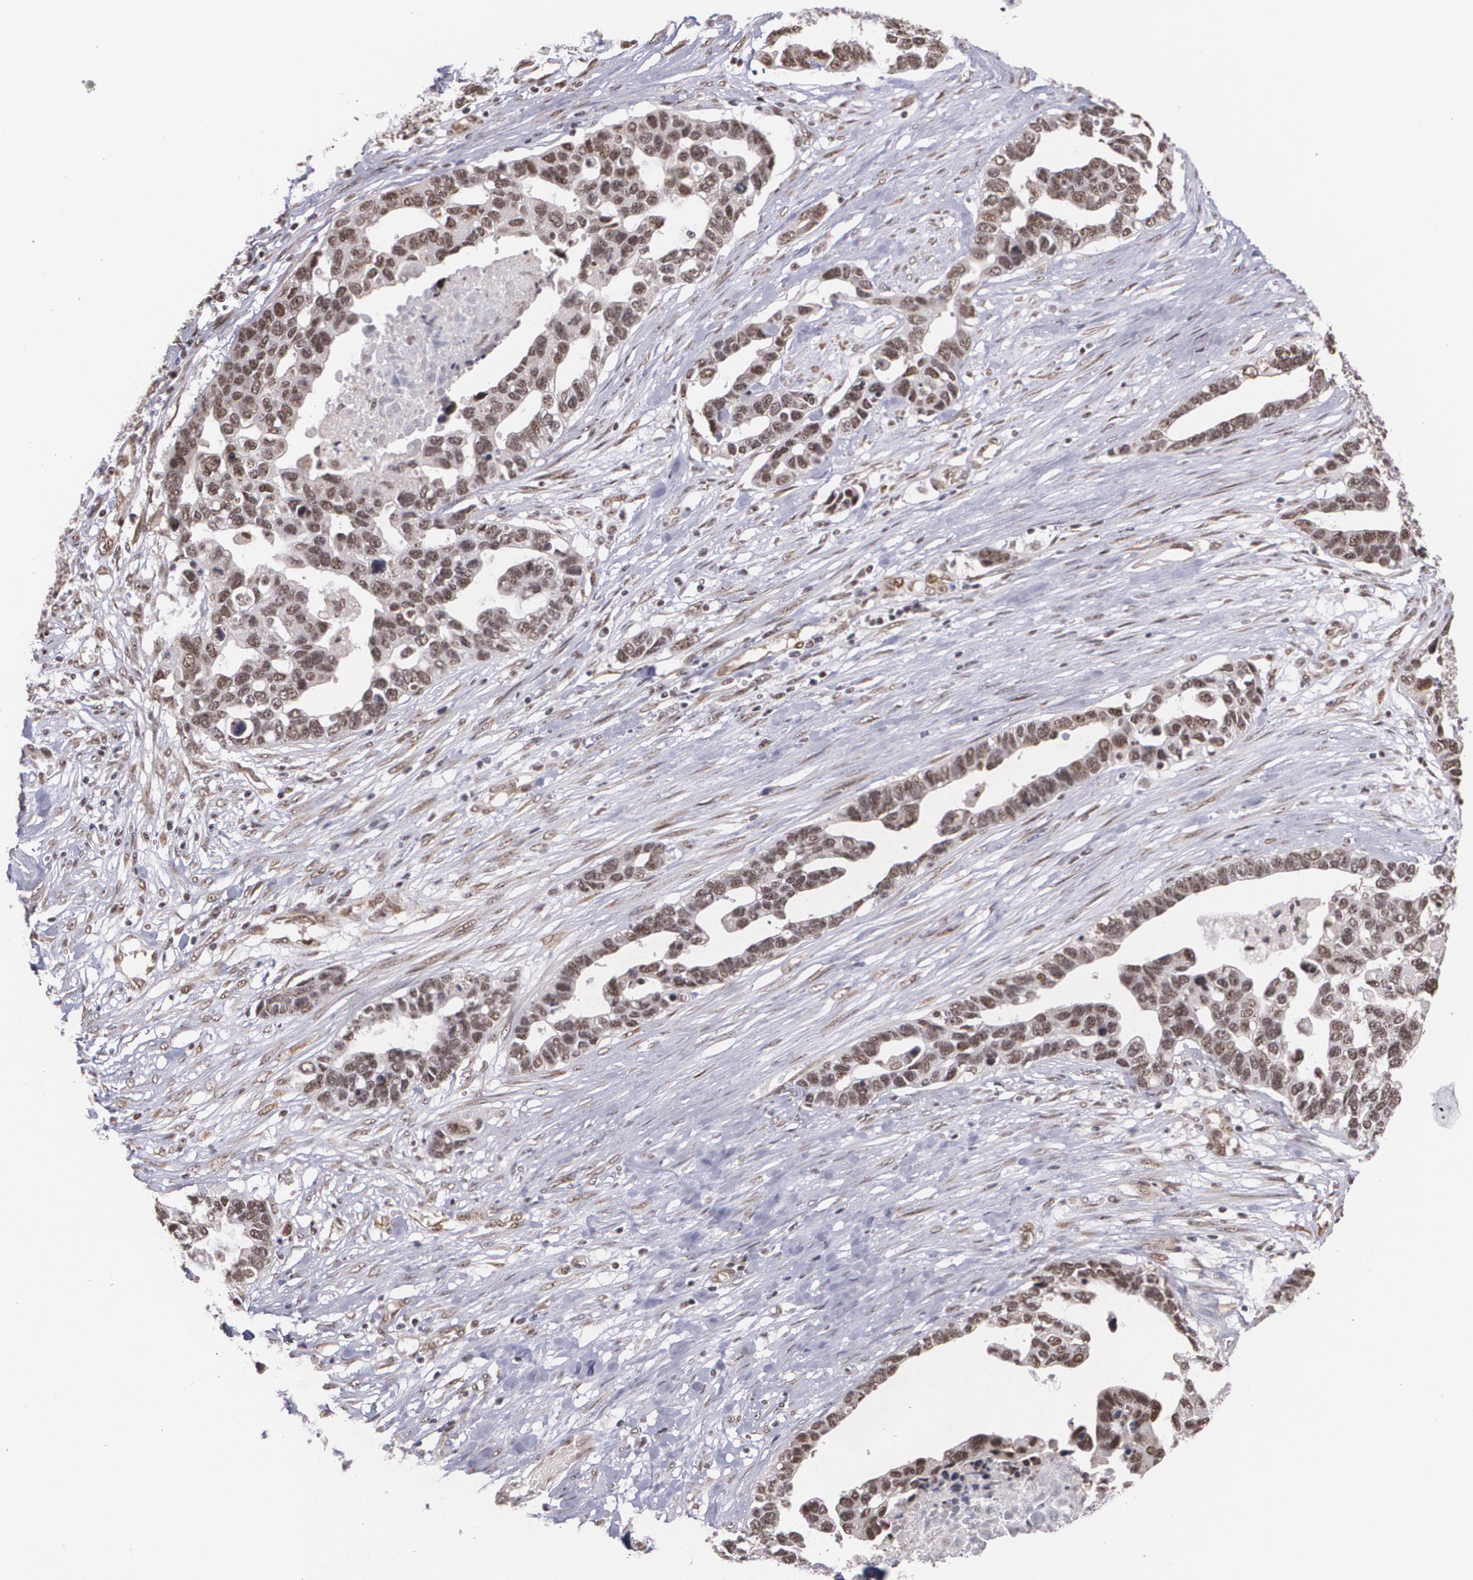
{"staining": {"intensity": "strong", "quantity": ">75%", "location": "cytoplasmic/membranous,nuclear"}, "tissue": "ovarian cancer", "cell_type": "Tumor cells", "image_type": "cancer", "snomed": [{"axis": "morphology", "description": "Cystadenocarcinoma, serous, NOS"}, {"axis": "topography", "description": "Ovary"}], "caption": "Protein staining reveals strong cytoplasmic/membranous and nuclear staining in about >75% of tumor cells in ovarian serous cystadenocarcinoma.", "gene": "C6orf15", "patient": {"sex": "female", "age": 54}}